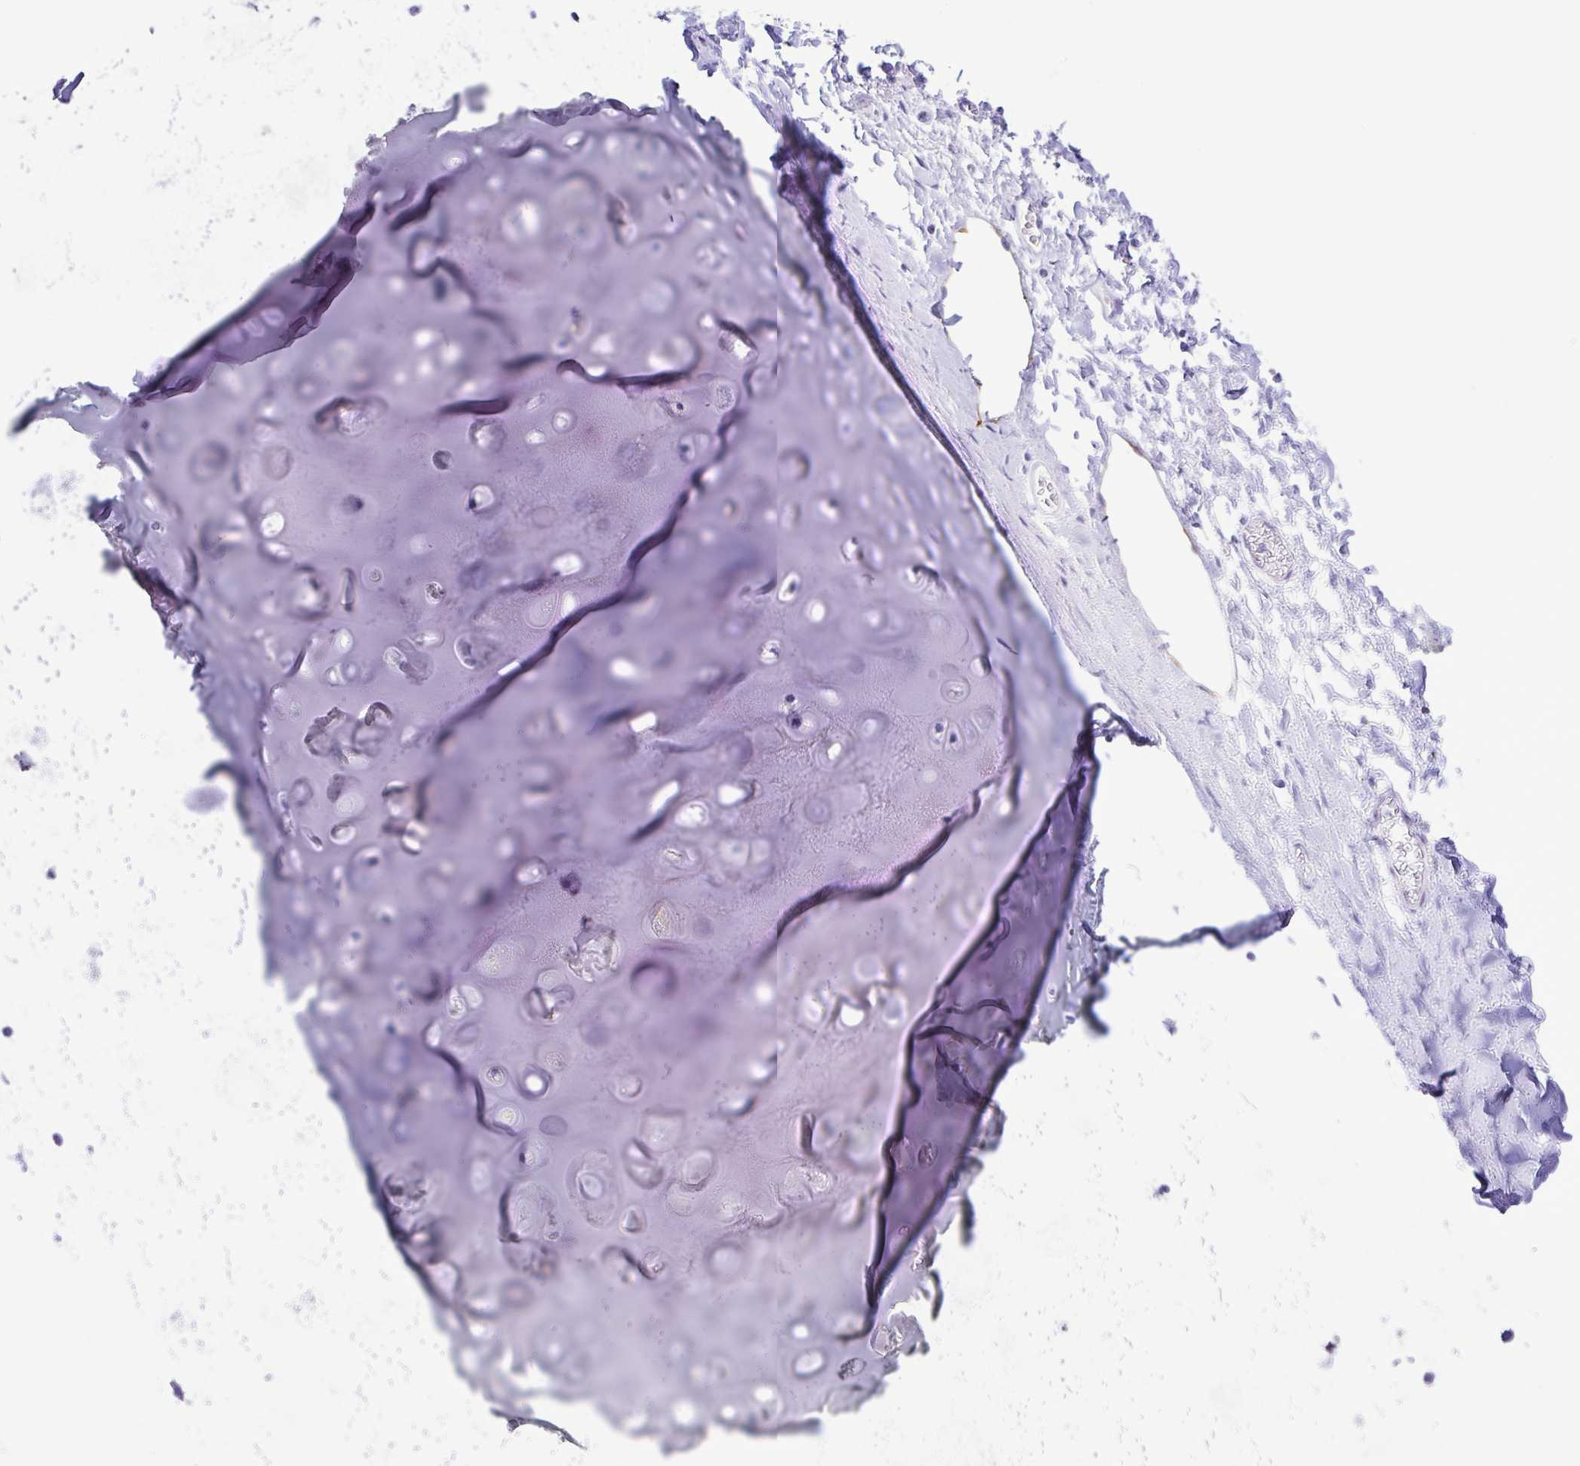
{"staining": {"intensity": "negative", "quantity": "none", "location": "none"}, "tissue": "adipose tissue", "cell_type": "Adipocytes", "image_type": "normal", "snomed": [{"axis": "morphology", "description": "Normal tissue, NOS"}, {"axis": "topography", "description": "Cartilage tissue"}, {"axis": "topography", "description": "Bronchus"}, {"axis": "topography", "description": "Peripheral nerve tissue"}], "caption": "Adipose tissue stained for a protein using immunohistochemistry (IHC) demonstrates no positivity adipocytes.", "gene": "GPR182", "patient": {"sex": "male", "age": 67}}